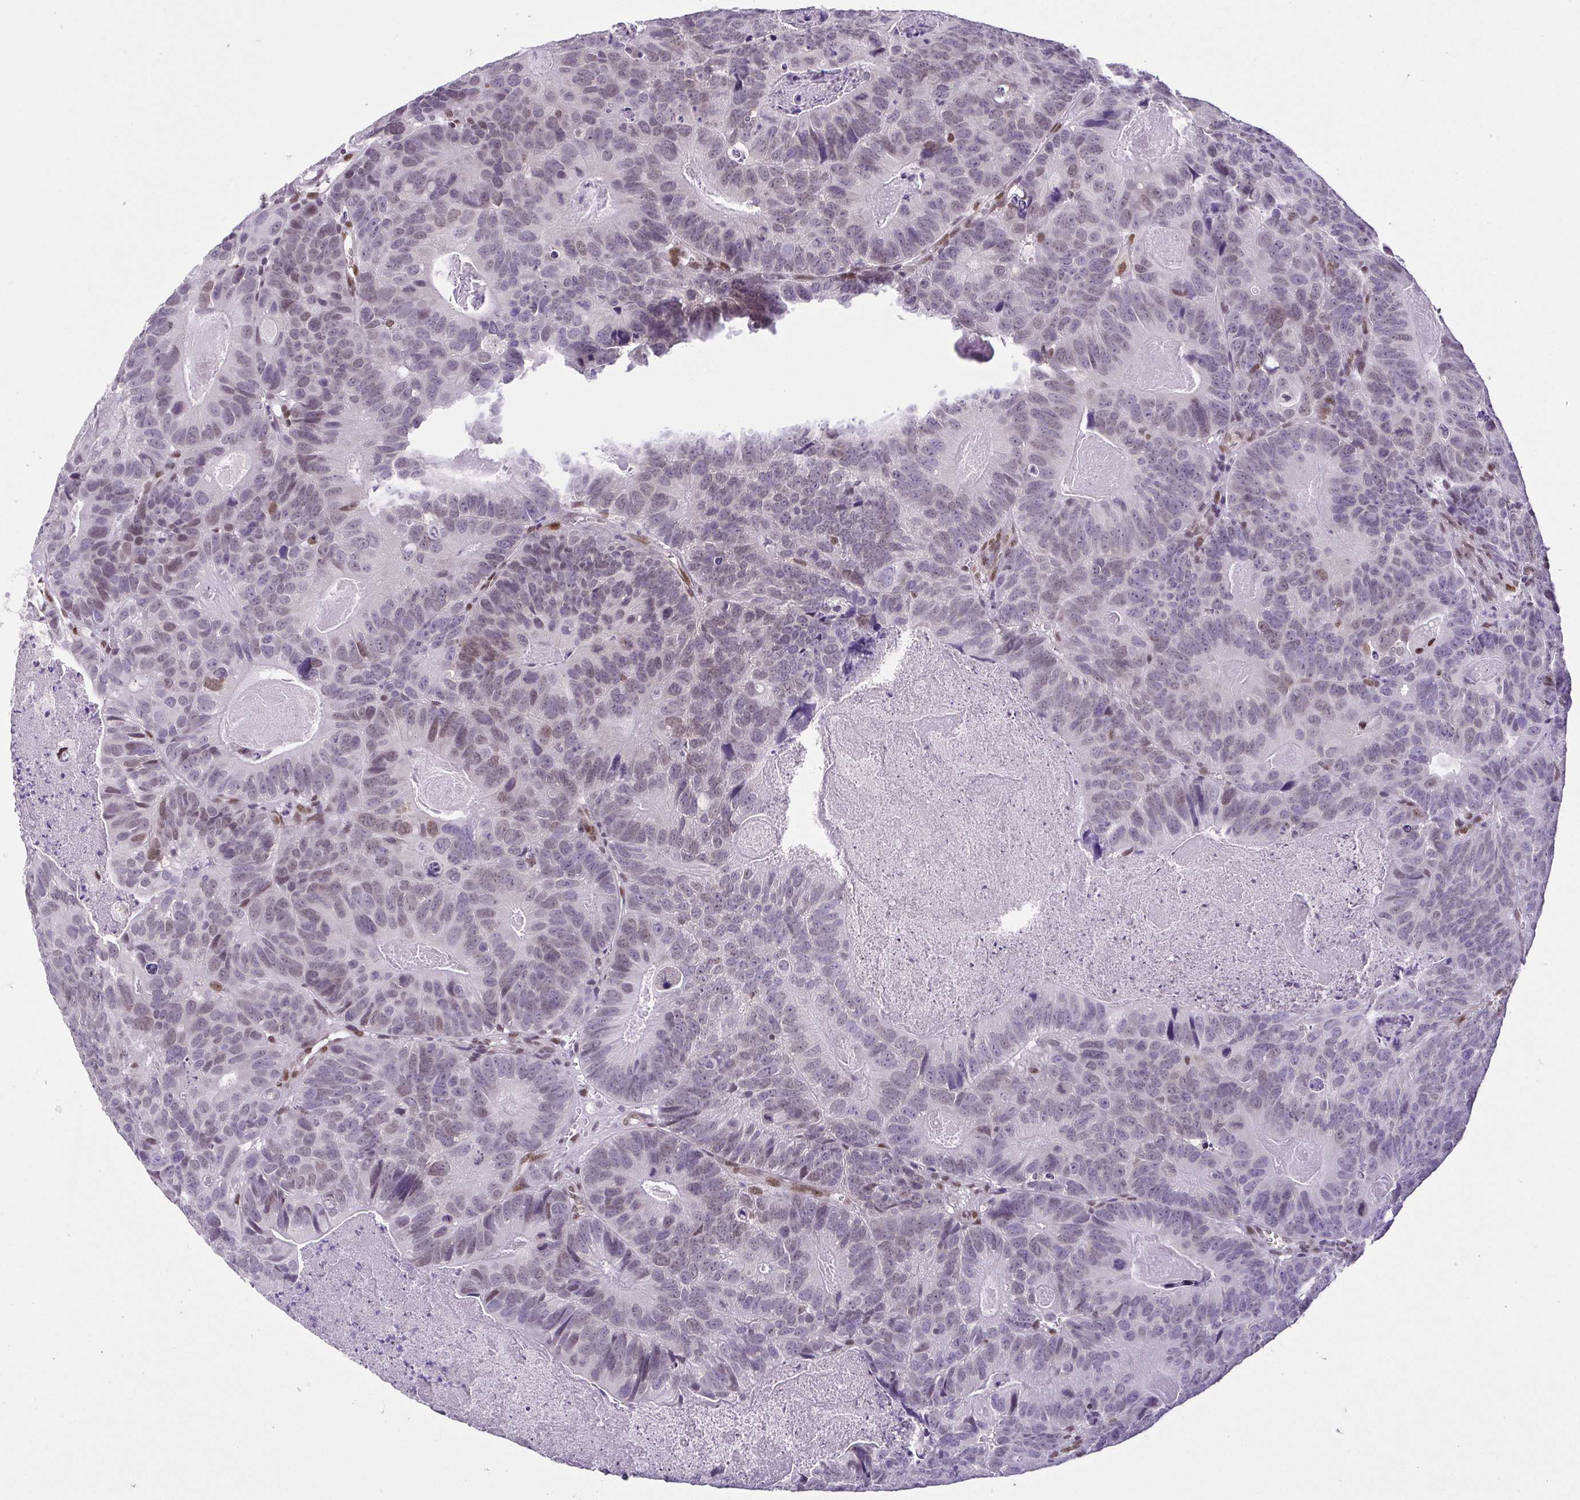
{"staining": {"intensity": "moderate", "quantity": "25%-75%", "location": "nuclear"}, "tissue": "head and neck cancer", "cell_type": "Tumor cells", "image_type": "cancer", "snomed": [{"axis": "morphology", "description": "Adenocarcinoma, NOS"}, {"axis": "topography", "description": "Head-Neck"}], "caption": "Moderate nuclear protein positivity is appreciated in about 25%-75% of tumor cells in head and neck adenocarcinoma.", "gene": "RBM3", "patient": {"sex": "male", "age": 62}}